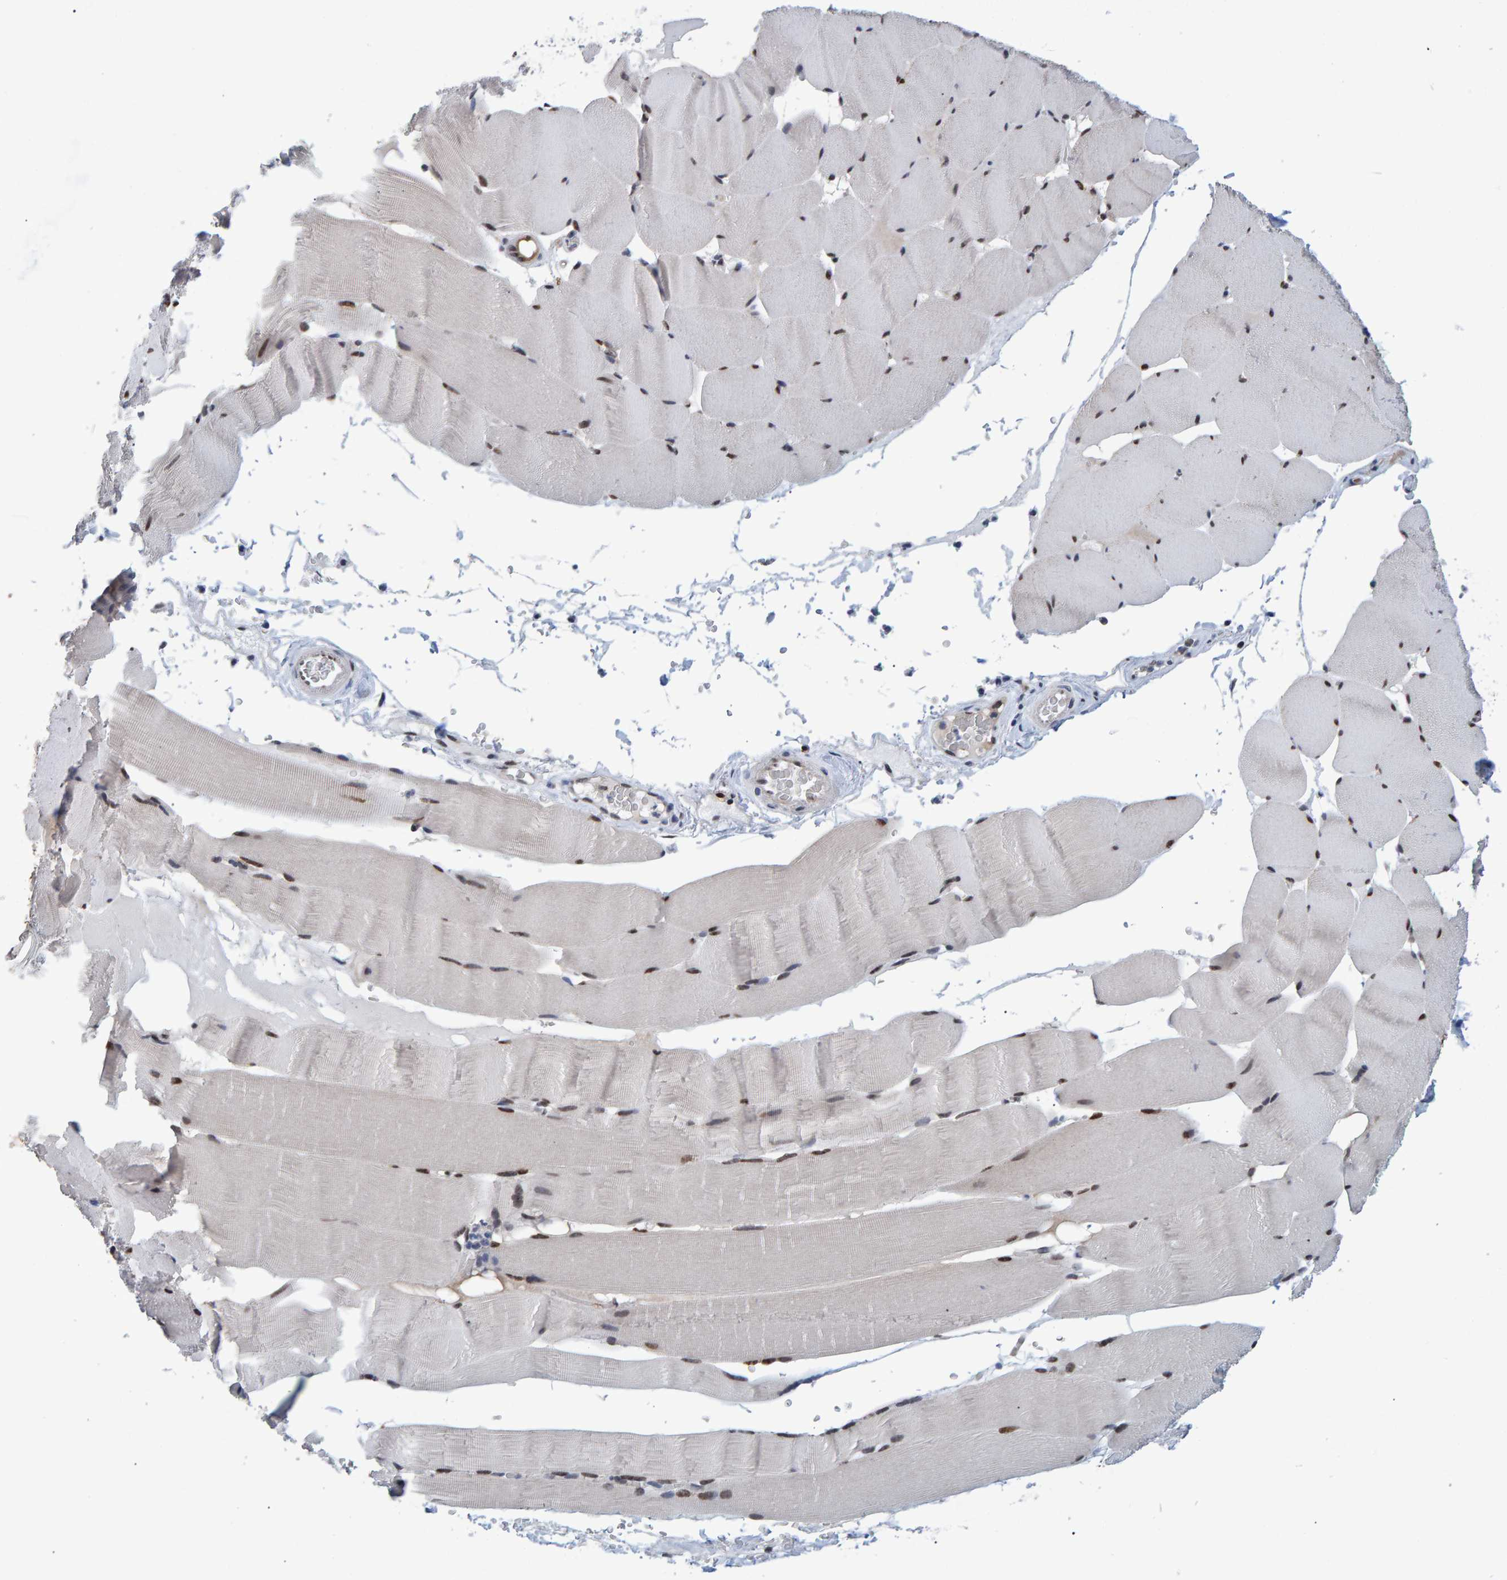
{"staining": {"intensity": "moderate", "quantity": ">75%", "location": "nuclear"}, "tissue": "skeletal muscle", "cell_type": "Myocytes", "image_type": "normal", "snomed": [{"axis": "morphology", "description": "Normal tissue, NOS"}, {"axis": "topography", "description": "Skeletal muscle"}], "caption": "Immunohistochemistry photomicrograph of benign skeletal muscle: human skeletal muscle stained using IHC demonstrates medium levels of moderate protein expression localized specifically in the nuclear of myocytes, appearing as a nuclear brown color.", "gene": "QKI", "patient": {"sex": "male", "age": 62}}